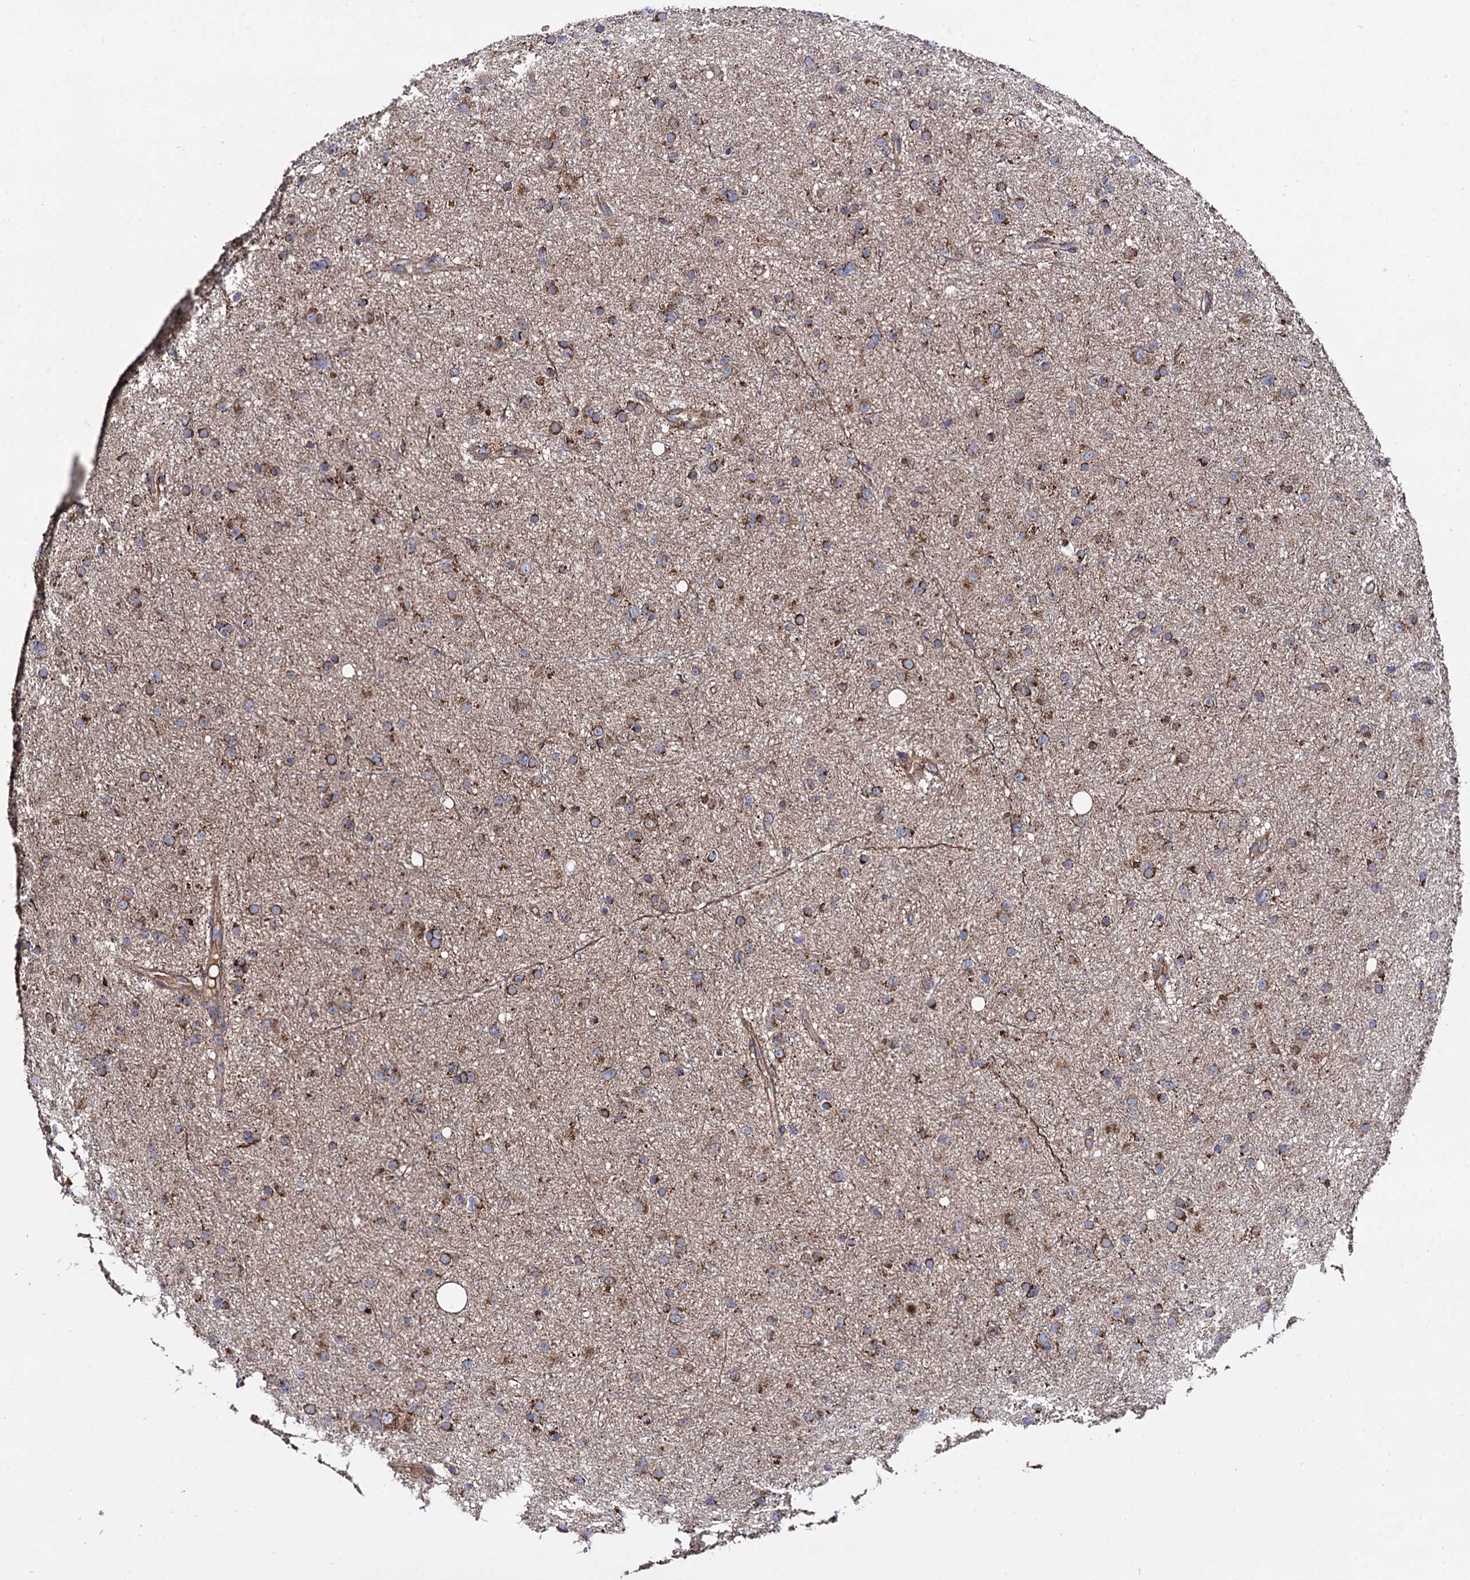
{"staining": {"intensity": "moderate", "quantity": ">75%", "location": "cytoplasmic/membranous"}, "tissue": "glioma", "cell_type": "Tumor cells", "image_type": "cancer", "snomed": [{"axis": "morphology", "description": "Glioma, malignant, Low grade"}, {"axis": "topography", "description": "Cerebral cortex"}], "caption": "Human malignant low-grade glioma stained for a protein (brown) displays moderate cytoplasmic/membranous positive staining in approximately >75% of tumor cells.", "gene": "IQCH", "patient": {"sex": "female", "age": 39}}